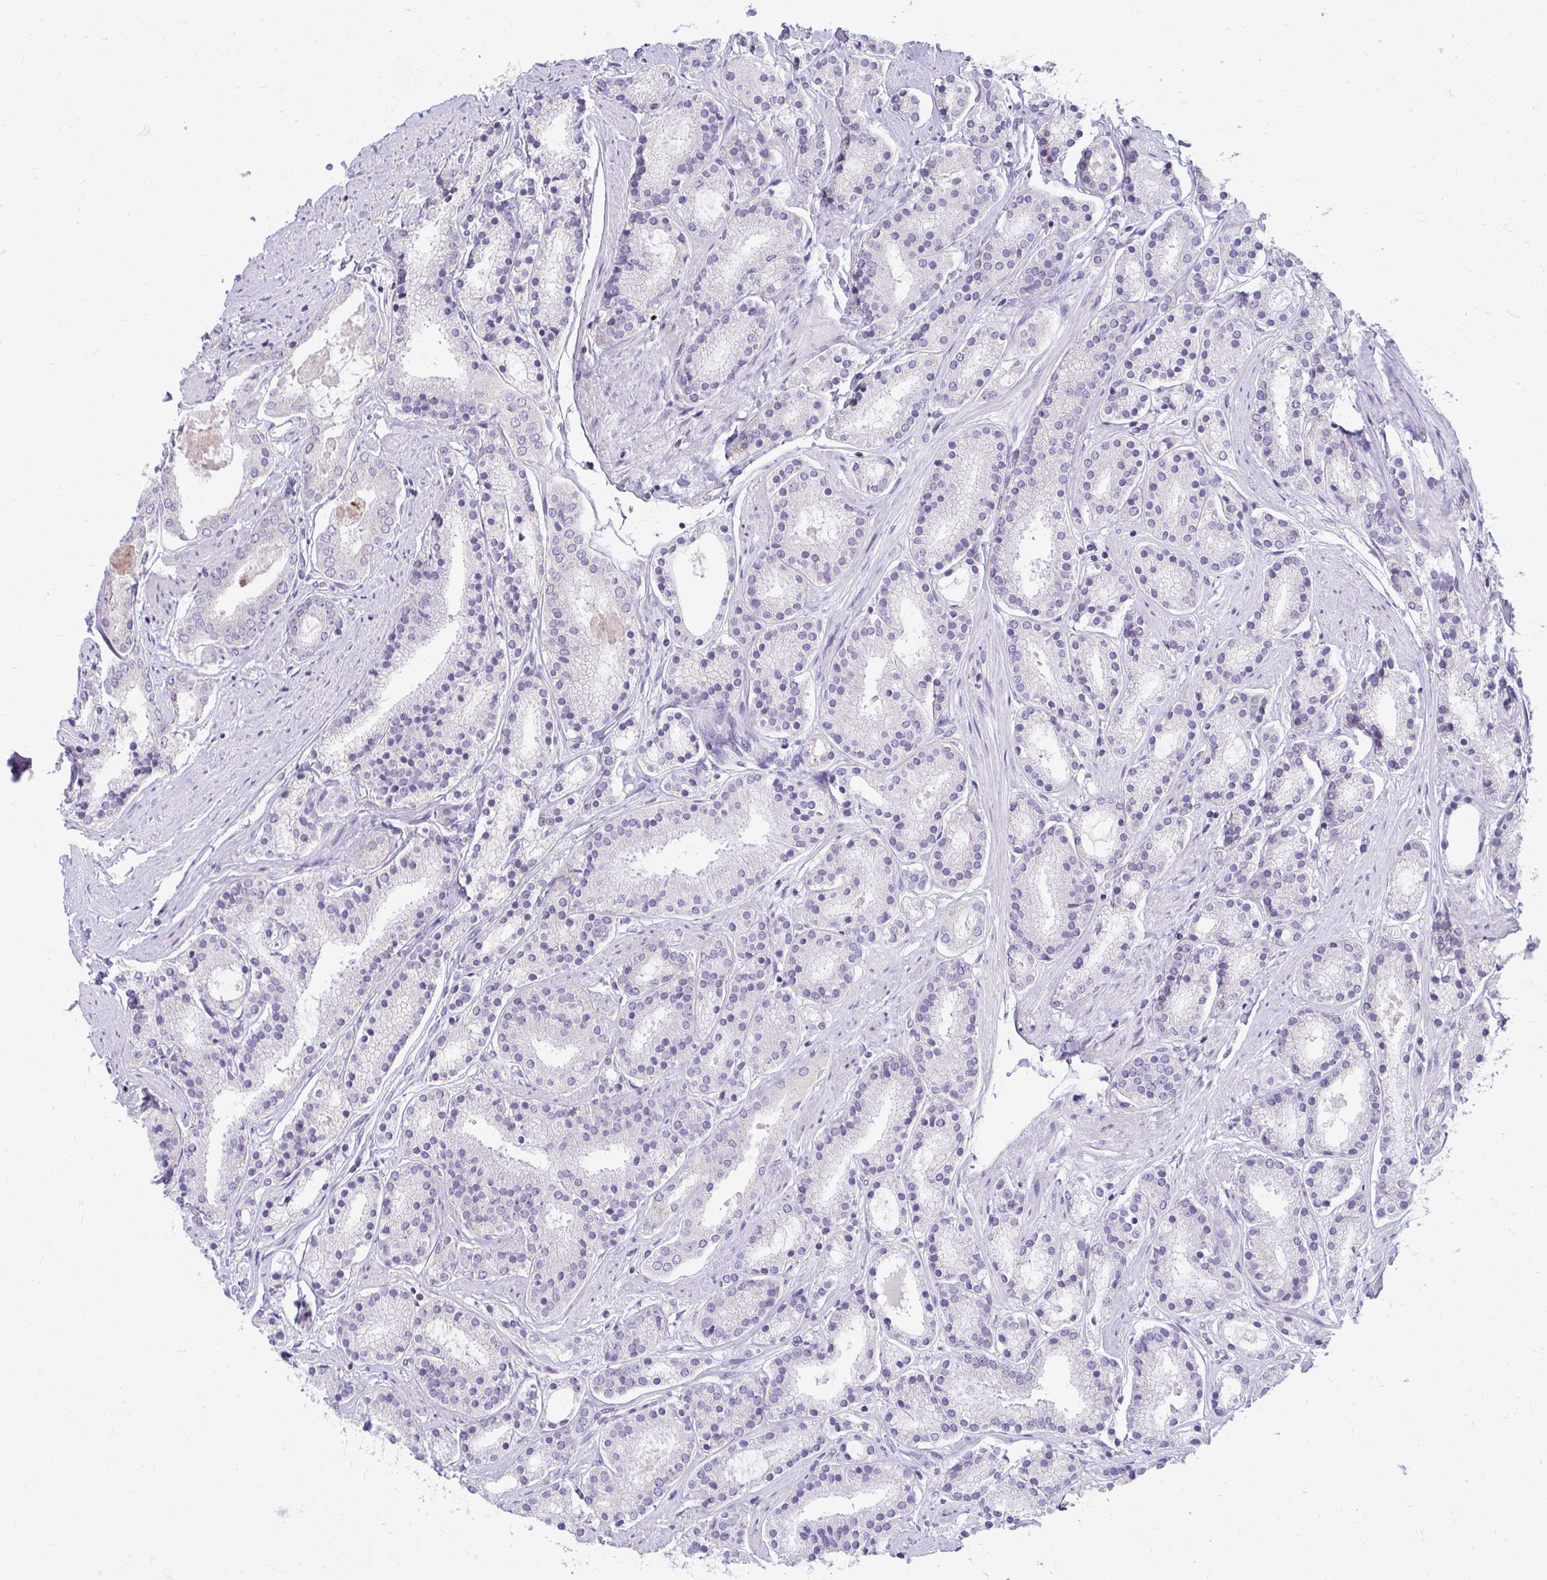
{"staining": {"intensity": "negative", "quantity": "none", "location": "none"}, "tissue": "prostate cancer", "cell_type": "Tumor cells", "image_type": "cancer", "snomed": [{"axis": "morphology", "description": "Adenocarcinoma, High grade"}, {"axis": "topography", "description": "Prostate"}], "caption": "High-grade adenocarcinoma (prostate) stained for a protein using immunohistochemistry (IHC) exhibits no staining tumor cells.", "gene": "VPS4B", "patient": {"sex": "male", "age": 63}}